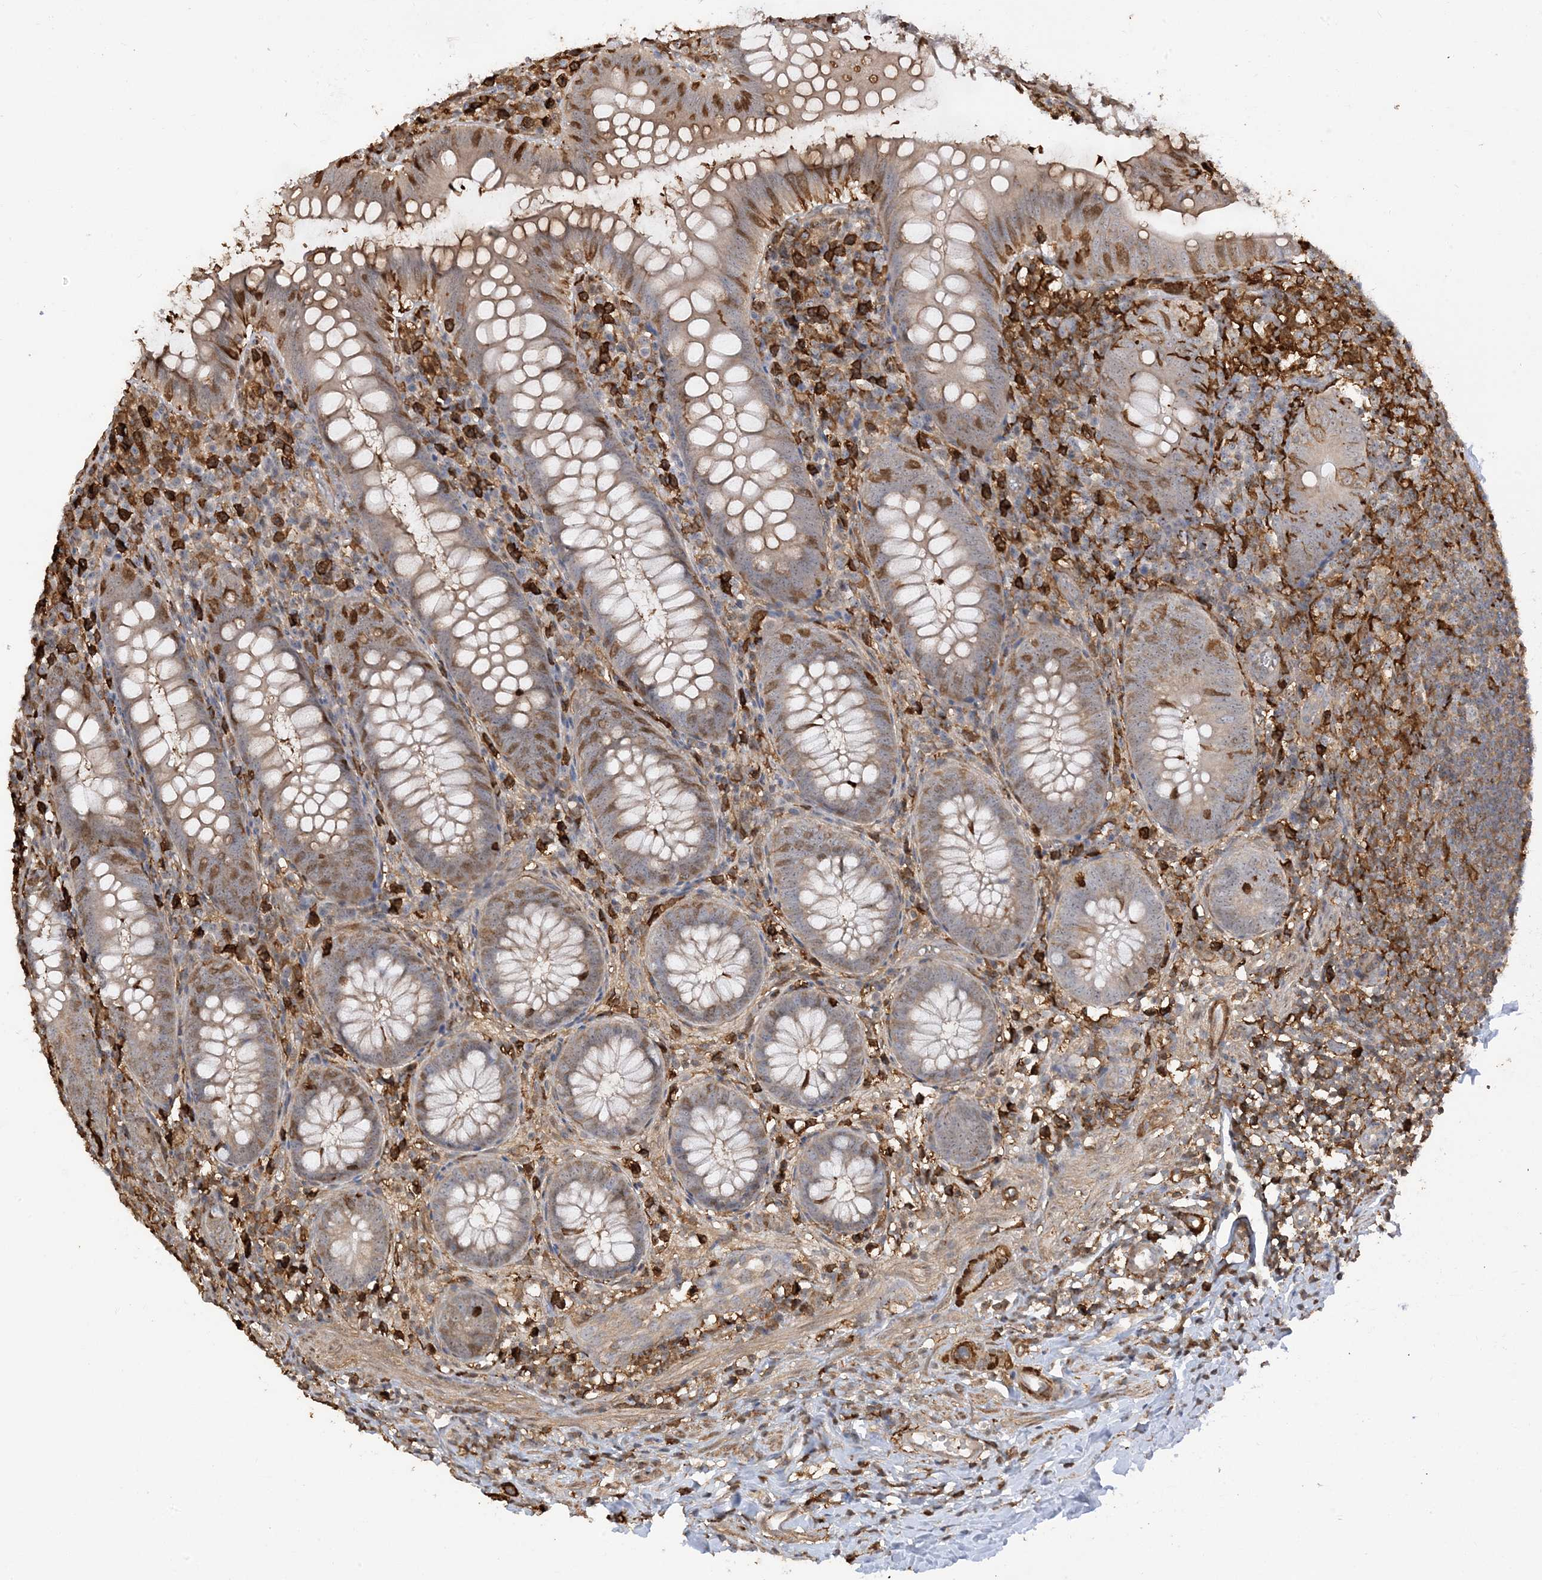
{"staining": {"intensity": "moderate", "quantity": "25%-75%", "location": "cytoplasmic/membranous"}, "tissue": "appendix", "cell_type": "Glandular cells", "image_type": "normal", "snomed": [{"axis": "morphology", "description": "Normal tissue, NOS"}, {"axis": "topography", "description": "Appendix"}], "caption": "Immunohistochemistry (IHC) staining of benign appendix, which displays medium levels of moderate cytoplasmic/membranous staining in about 25%-75% of glandular cells indicating moderate cytoplasmic/membranous protein staining. The staining was performed using DAB (brown) for protein detection and nuclei were counterstained in hematoxylin (blue).", "gene": "PHACTR2", "patient": {"sex": "male", "age": 14}}